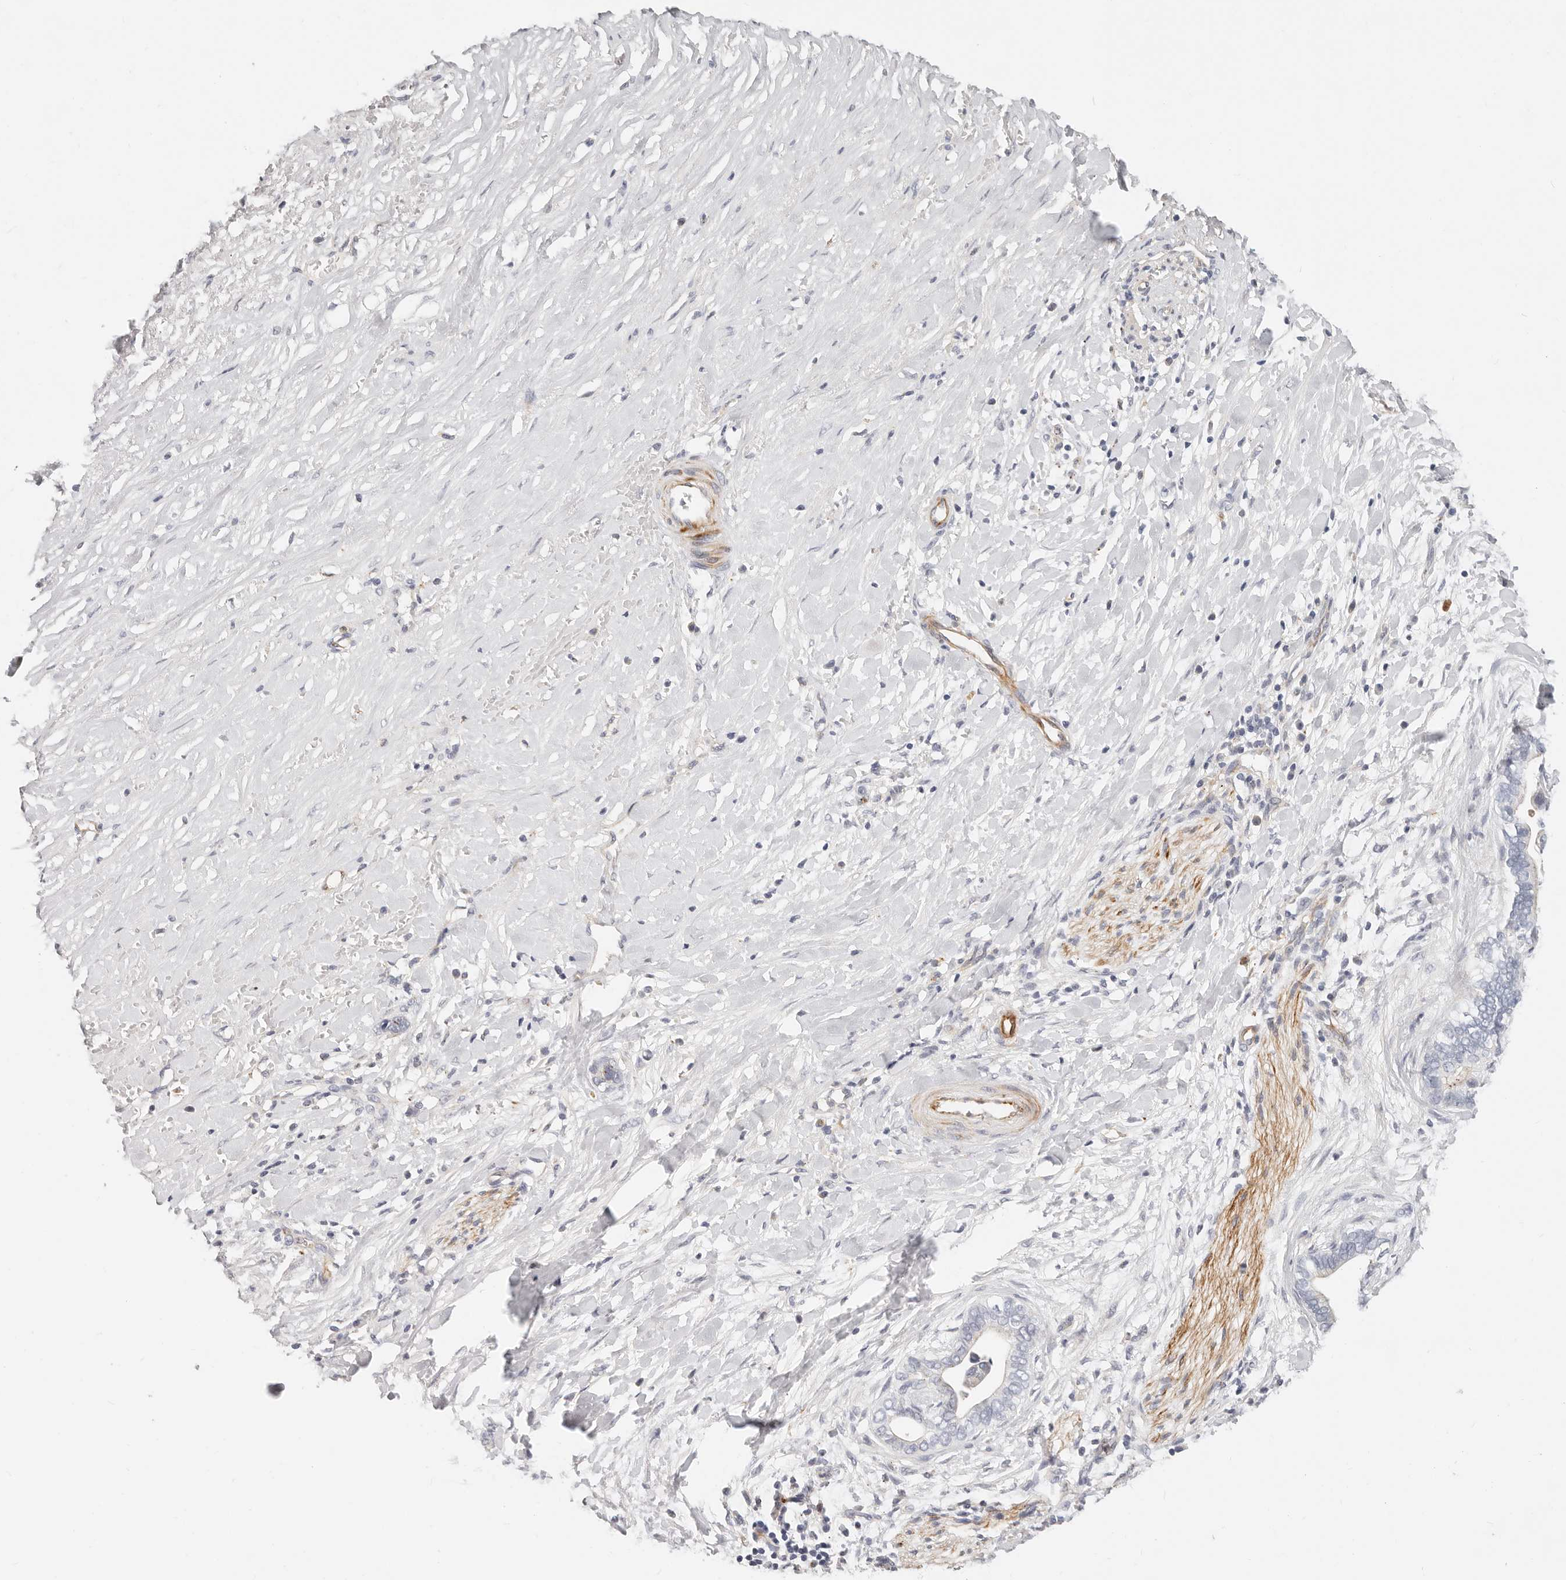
{"staining": {"intensity": "negative", "quantity": "none", "location": "none"}, "tissue": "liver cancer", "cell_type": "Tumor cells", "image_type": "cancer", "snomed": [{"axis": "morphology", "description": "Cholangiocarcinoma"}, {"axis": "topography", "description": "Liver"}], "caption": "The histopathology image exhibits no staining of tumor cells in liver cancer (cholangiocarcinoma).", "gene": "ZRANB1", "patient": {"sex": "female", "age": 79}}